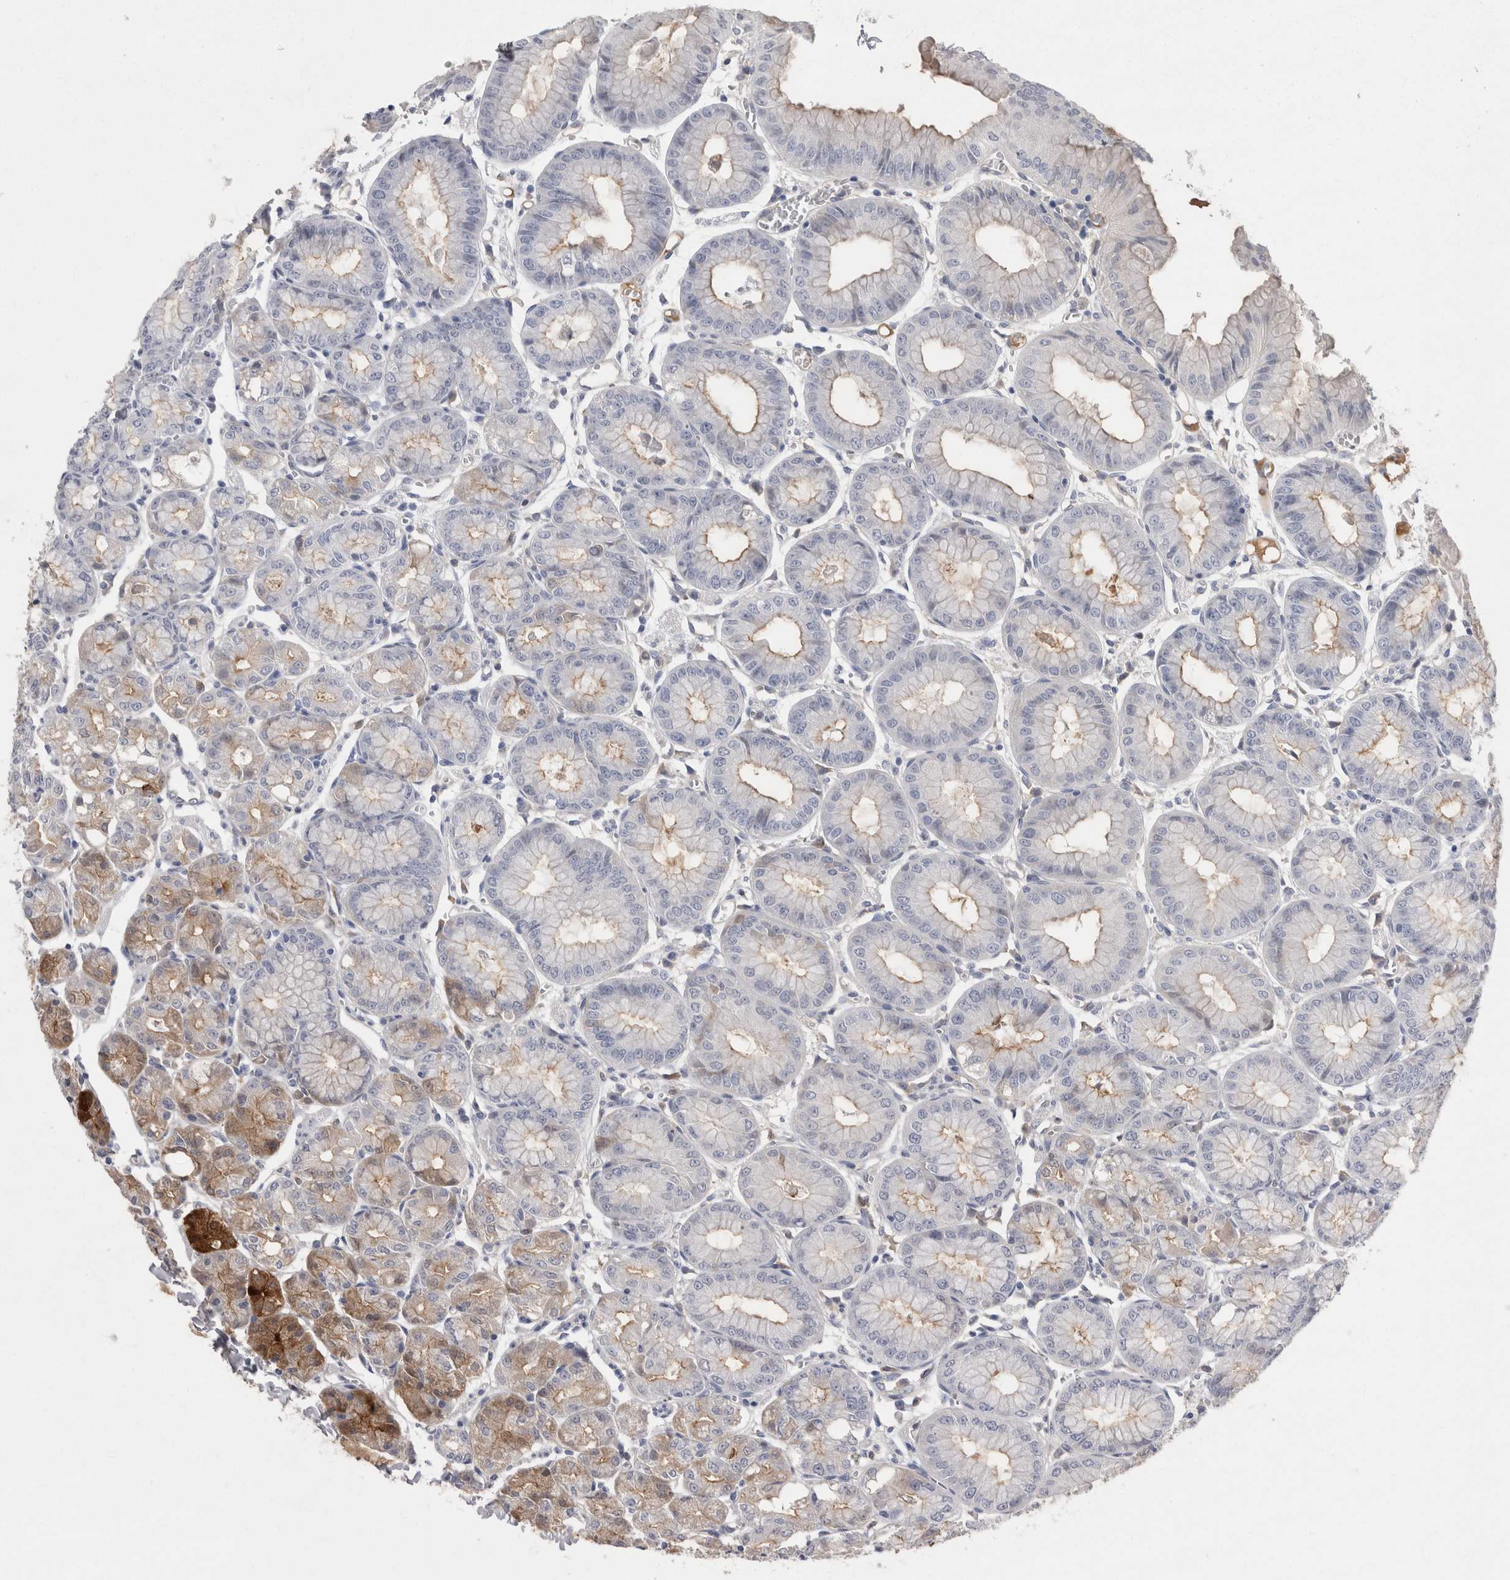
{"staining": {"intensity": "strong", "quantity": "25%-75%", "location": "cytoplasmic/membranous"}, "tissue": "stomach", "cell_type": "Glandular cells", "image_type": "normal", "snomed": [{"axis": "morphology", "description": "Normal tissue, NOS"}, {"axis": "topography", "description": "Stomach, lower"}], "caption": "Strong cytoplasmic/membranous positivity is identified in about 25%-75% of glandular cells in benign stomach.", "gene": "REG1A", "patient": {"sex": "male", "age": 71}}